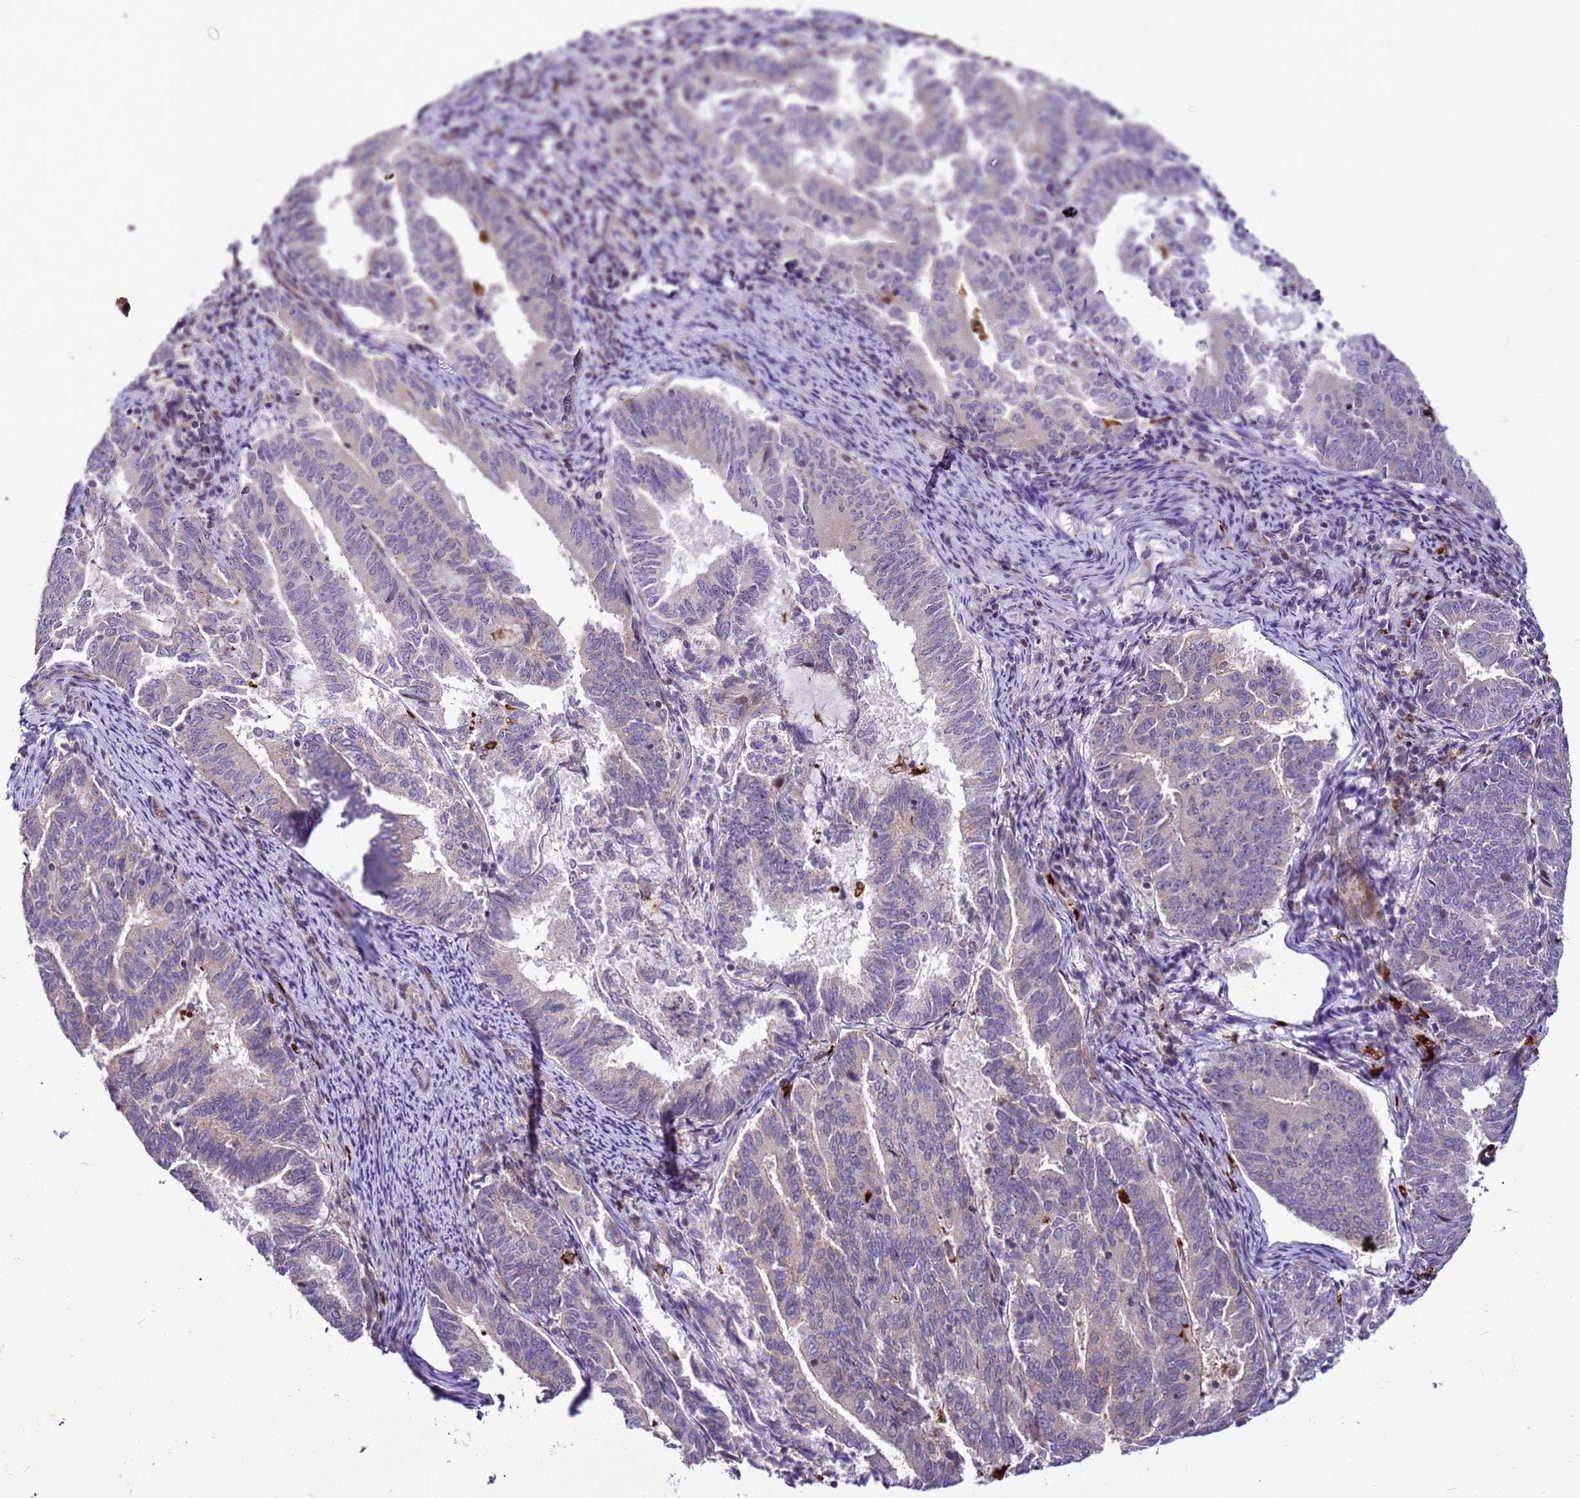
{"staining": {"intensity": "negative", "quantity": "none", "location": "none"}, "tissue": "endometrial cancer", "cell_type": "Tumor cells", "image_type": "cancer", "snomed": [{"axis": "morphology", "description": "Adenocarcinoma, NOS"}, {"axis": "topography", "description": "Endometrium"}], "caption": "Tumor cells are negative for protein expression in human endometrial adenocarcinoma.", "gene": "VPS4B", "patient": {"sex": "female", "age": 80}}